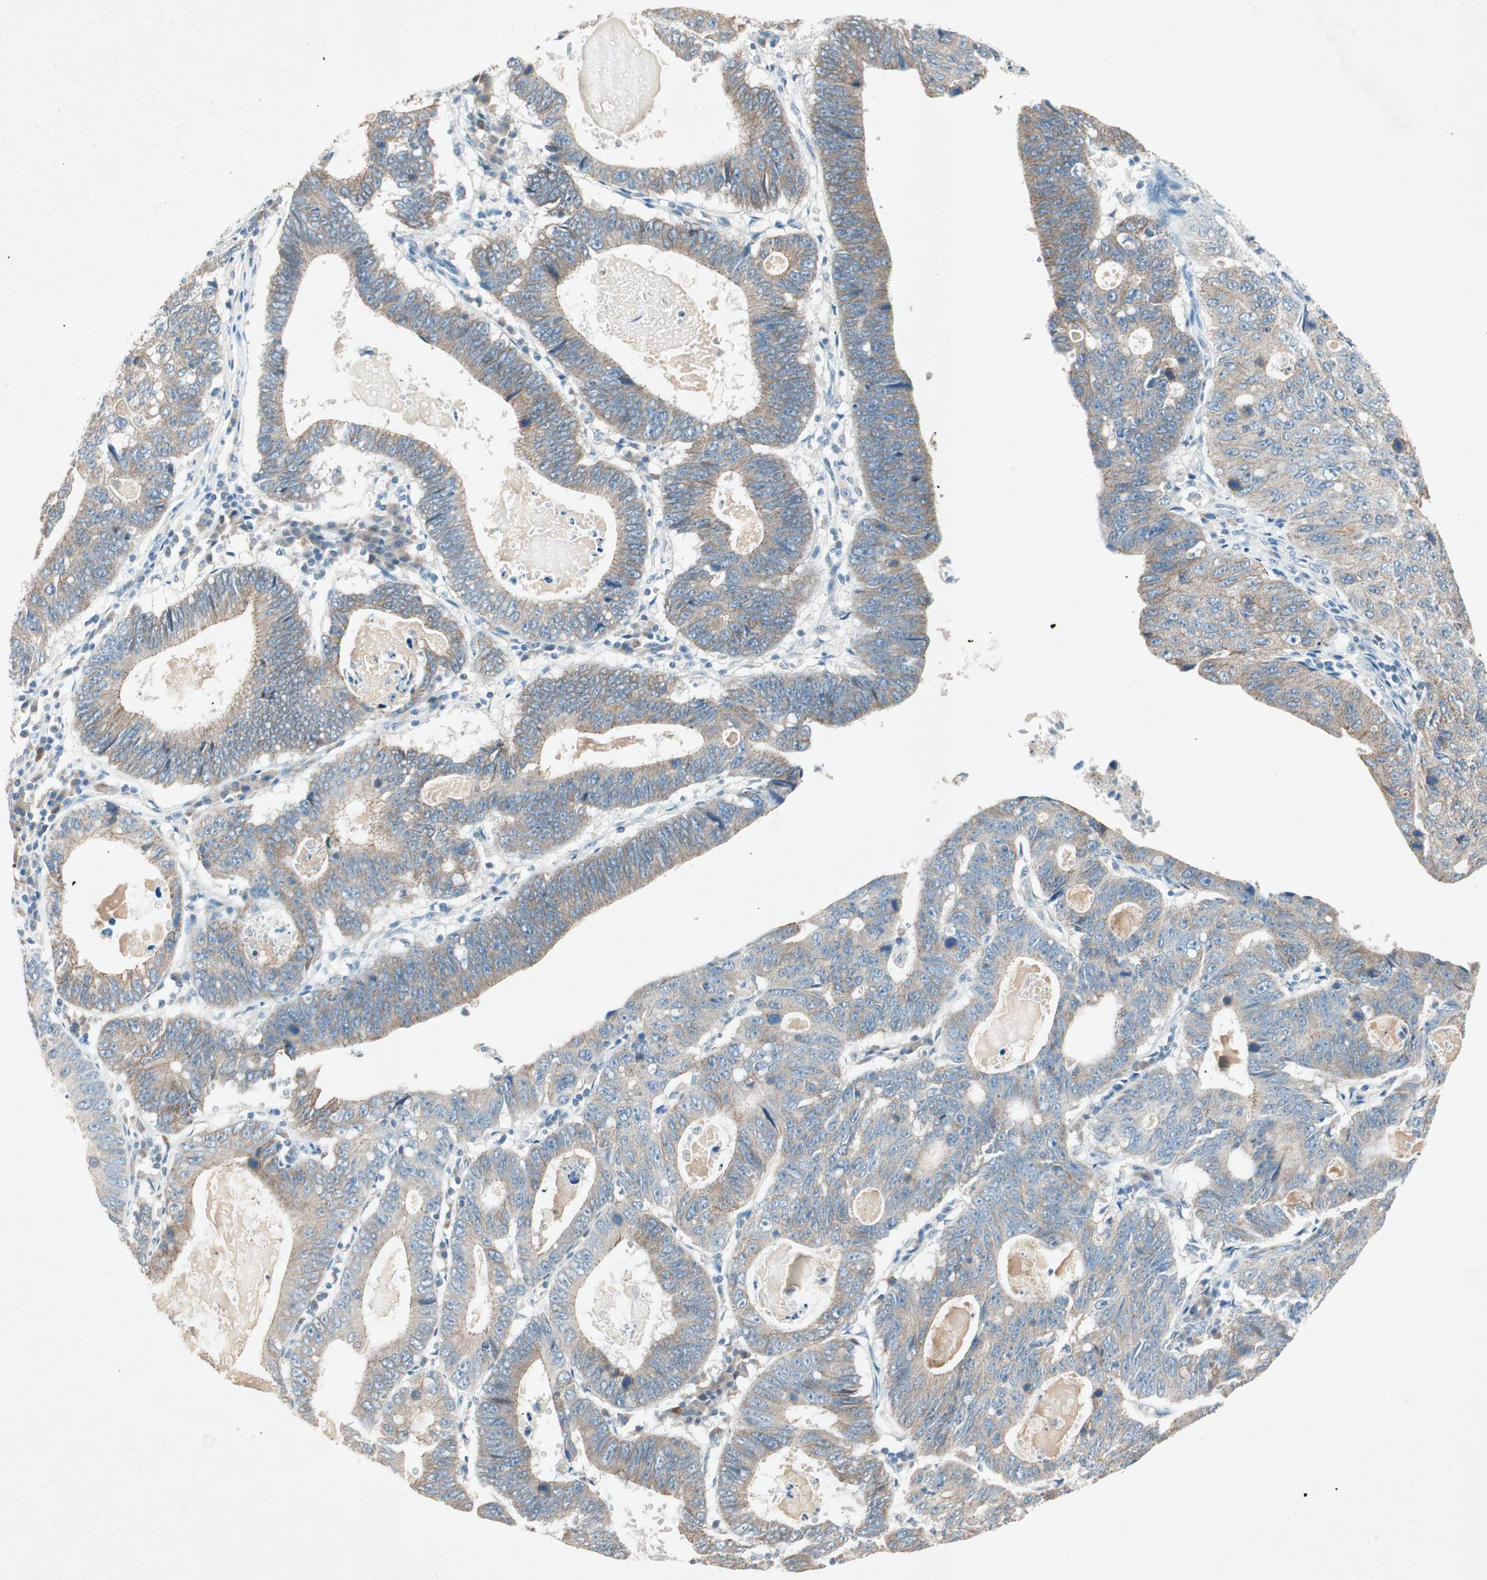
{"staining": {"intensity": "weak", "quantity": "<25%", "location": "cytoplasmic/membranous"}, "tissue": "stomach cancer", "cell_type": "Tumor cells", "image_type": "cancer", "snomed": [{"axis": "morphology", "description": "Adenocarcinoma, NOS"}, {"axis": "topography", "description": "Stomach"}], "caption": "Adenocarcinoma (stomach) was stained to show a protein in brown. There is no significant positivity in tumor cells. Nuclei are stained in blue.", "gene": "NKAIN1", "patient": {"sex": "male", "age": 59}}